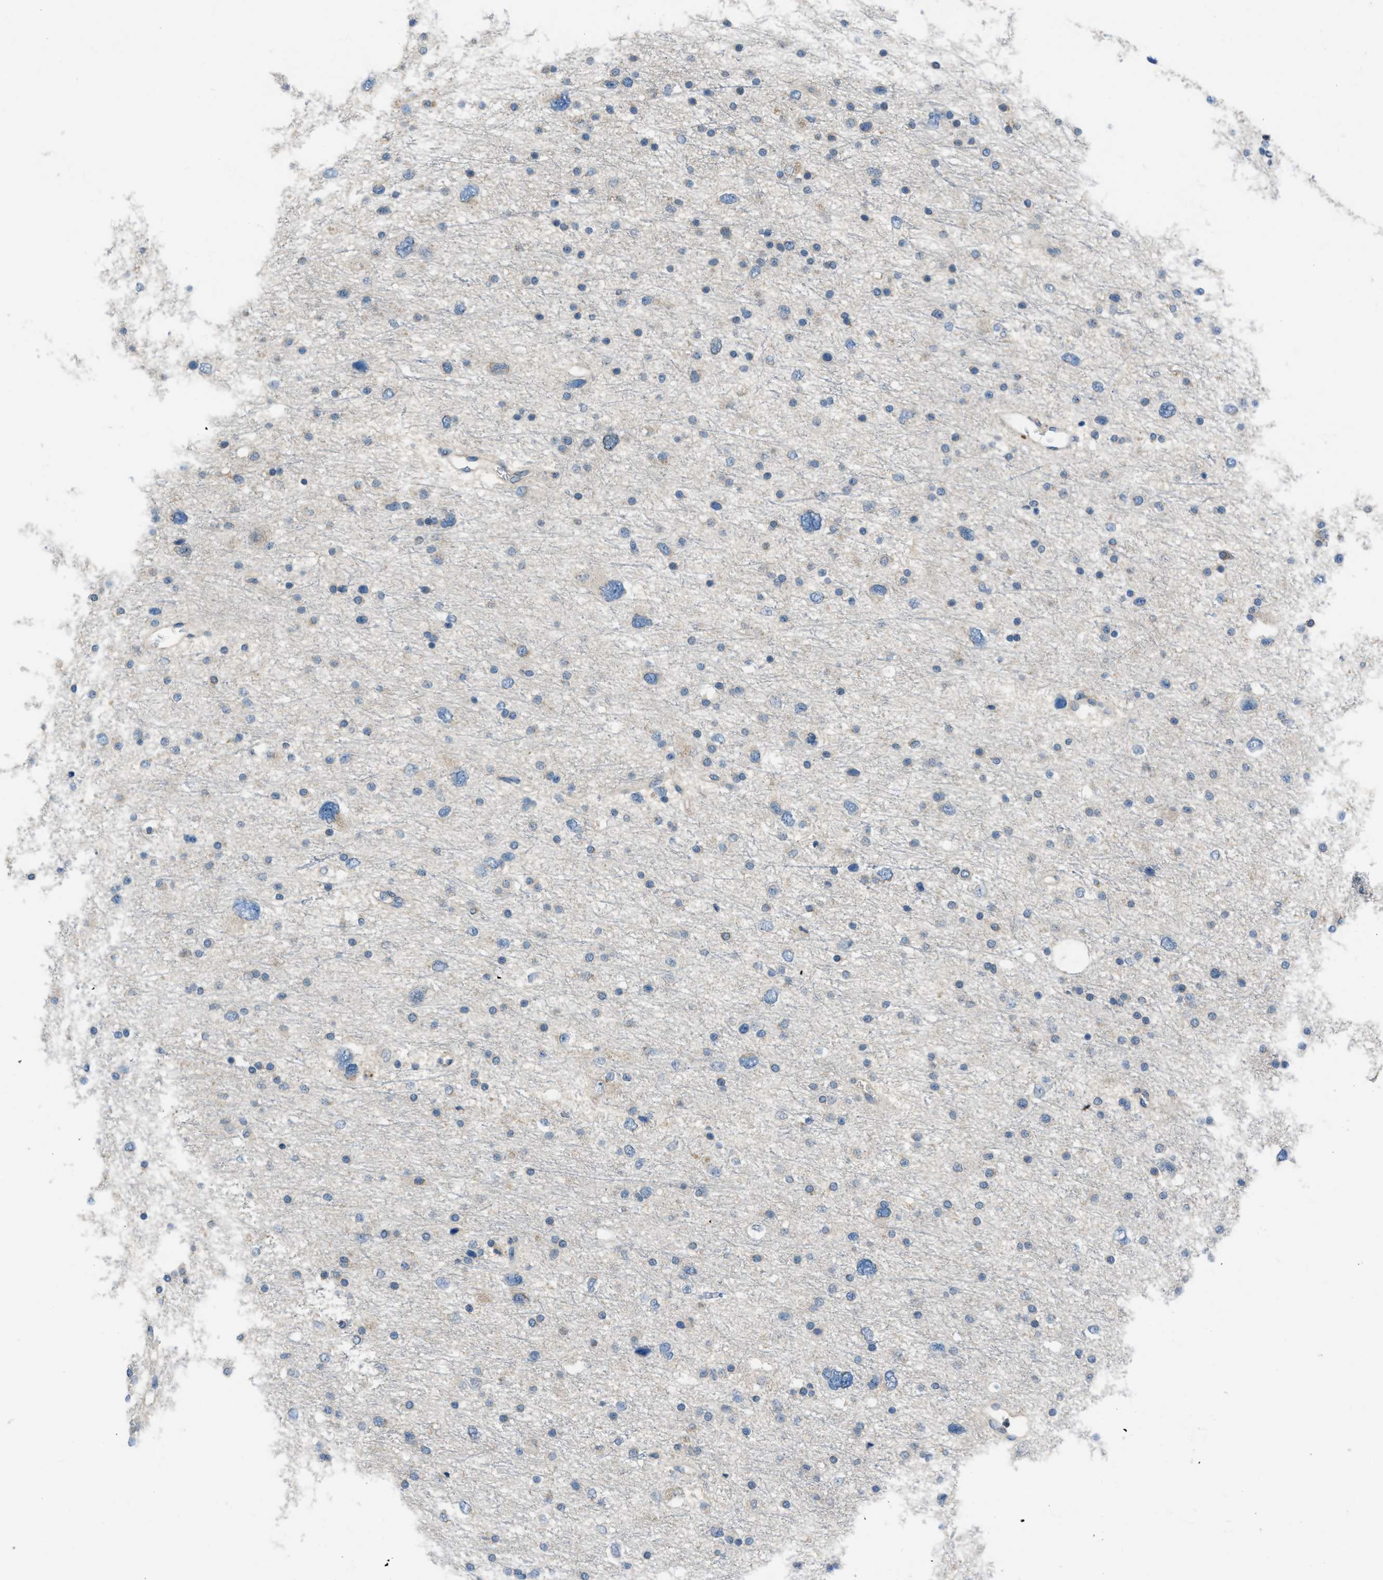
{"staining": {"intensity": "weak", "quantity": "<25%", "location": "cytoplasmic/membranous"}, "tissue": "glioma", "cell_type": "Tumor cells", "image_type": "cancer", "snomed": [{"axis": "morphology", "description": "Glioma, malignant, Low grade"}, {"axis": "topography", "description": "Brain"}], "caption": "This is an IHC image of low-grade glioma (malignant). There is no staining in tumor cells.", "gene": "MIS18A", "patient": {"sex": "female", "age": 37}}